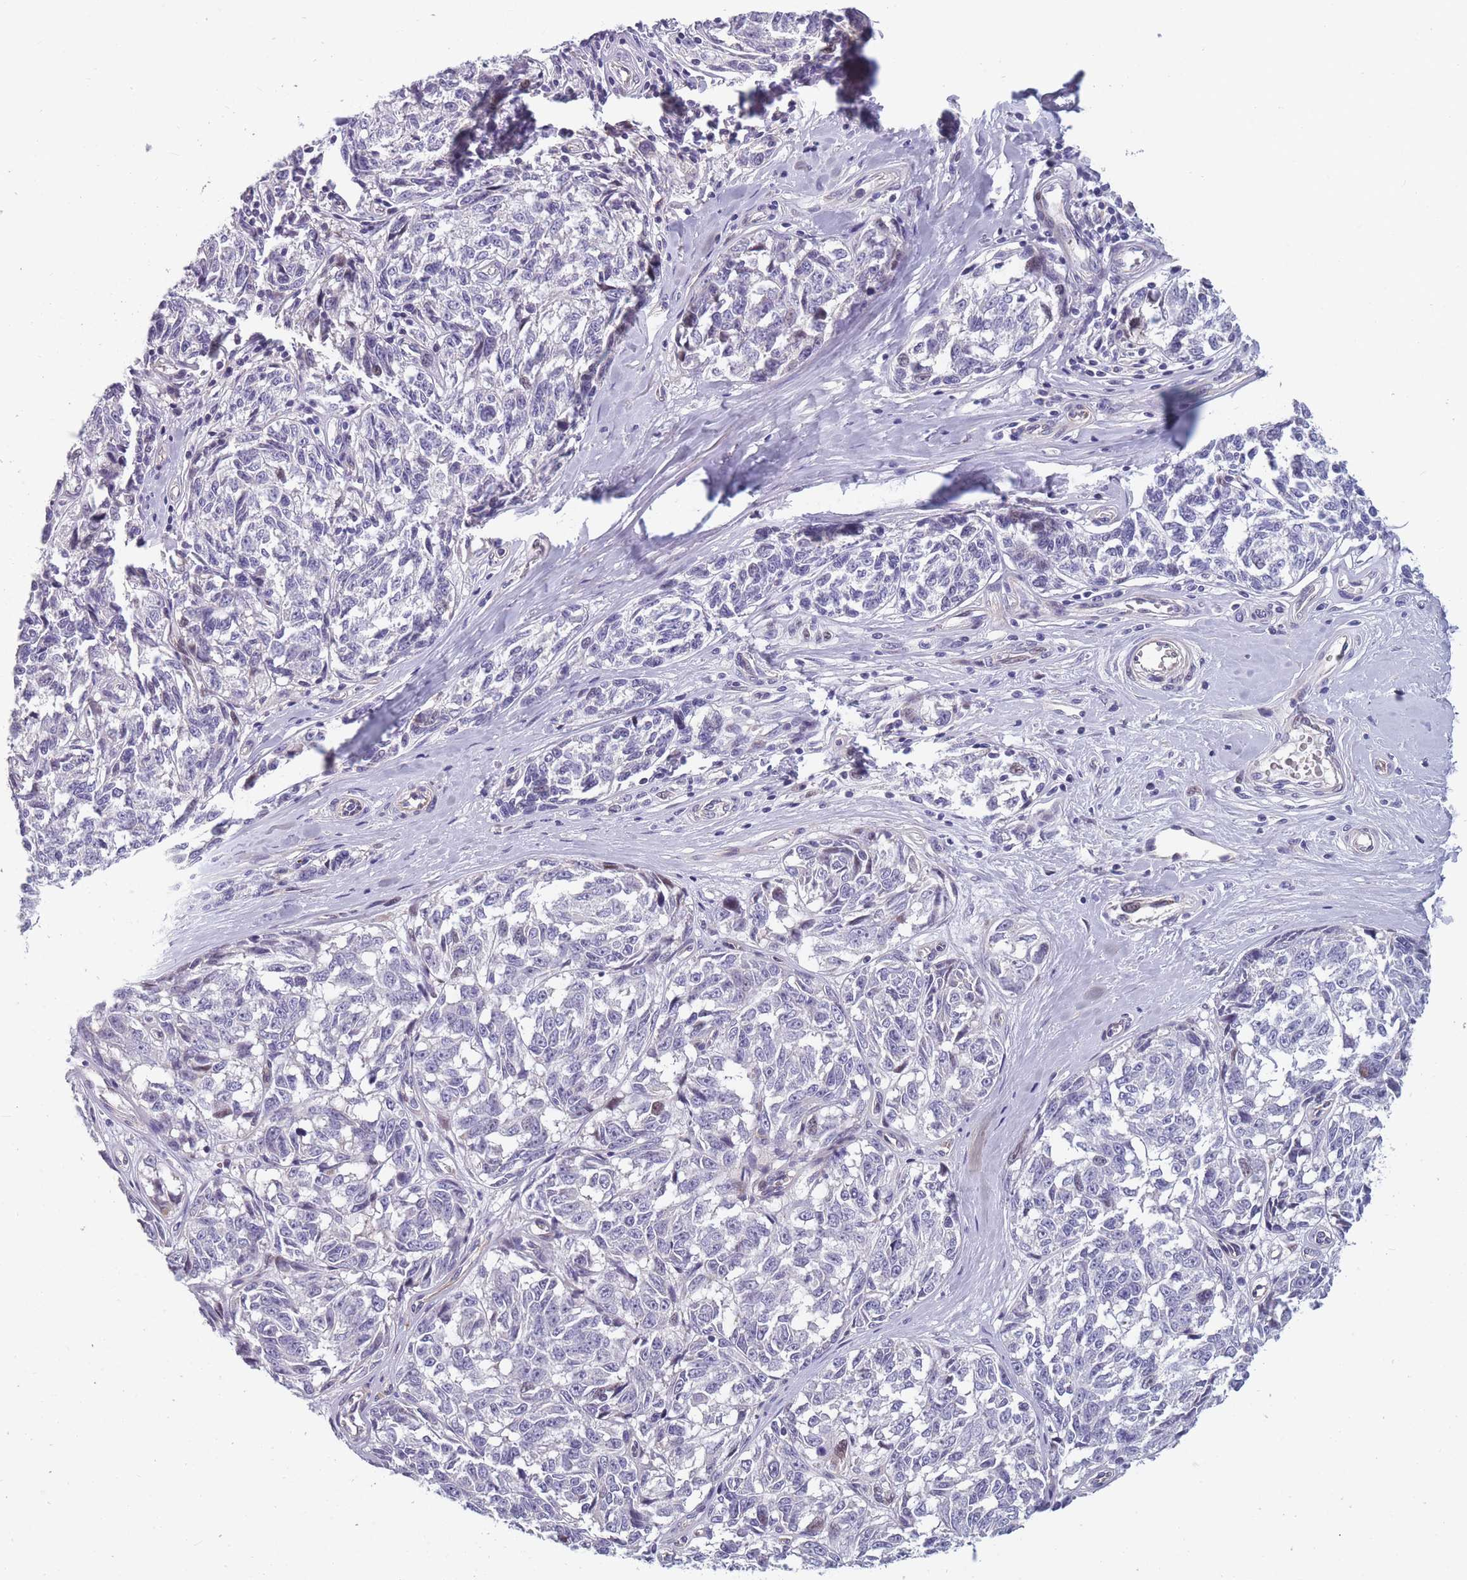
{"staining": {"intensity": "negative", "quantity": "none", "location": "none"}, "tissue": "melanoma", "cell_type": "Tumor cells", "image_type": "cancer", "snomed": [{"axis": "morphology", "description": "Normal tissue, NOS"}, {"axis": "morphology", "description": "Malignant melanoma, NOS"}, {"axis": "topography", "description": "Skin"}], "caption": "Tumor cells are negative for brown protein staining in melanoma.", "gene": "FAM83F", "patient": {"sex": "female", "age": 64}}